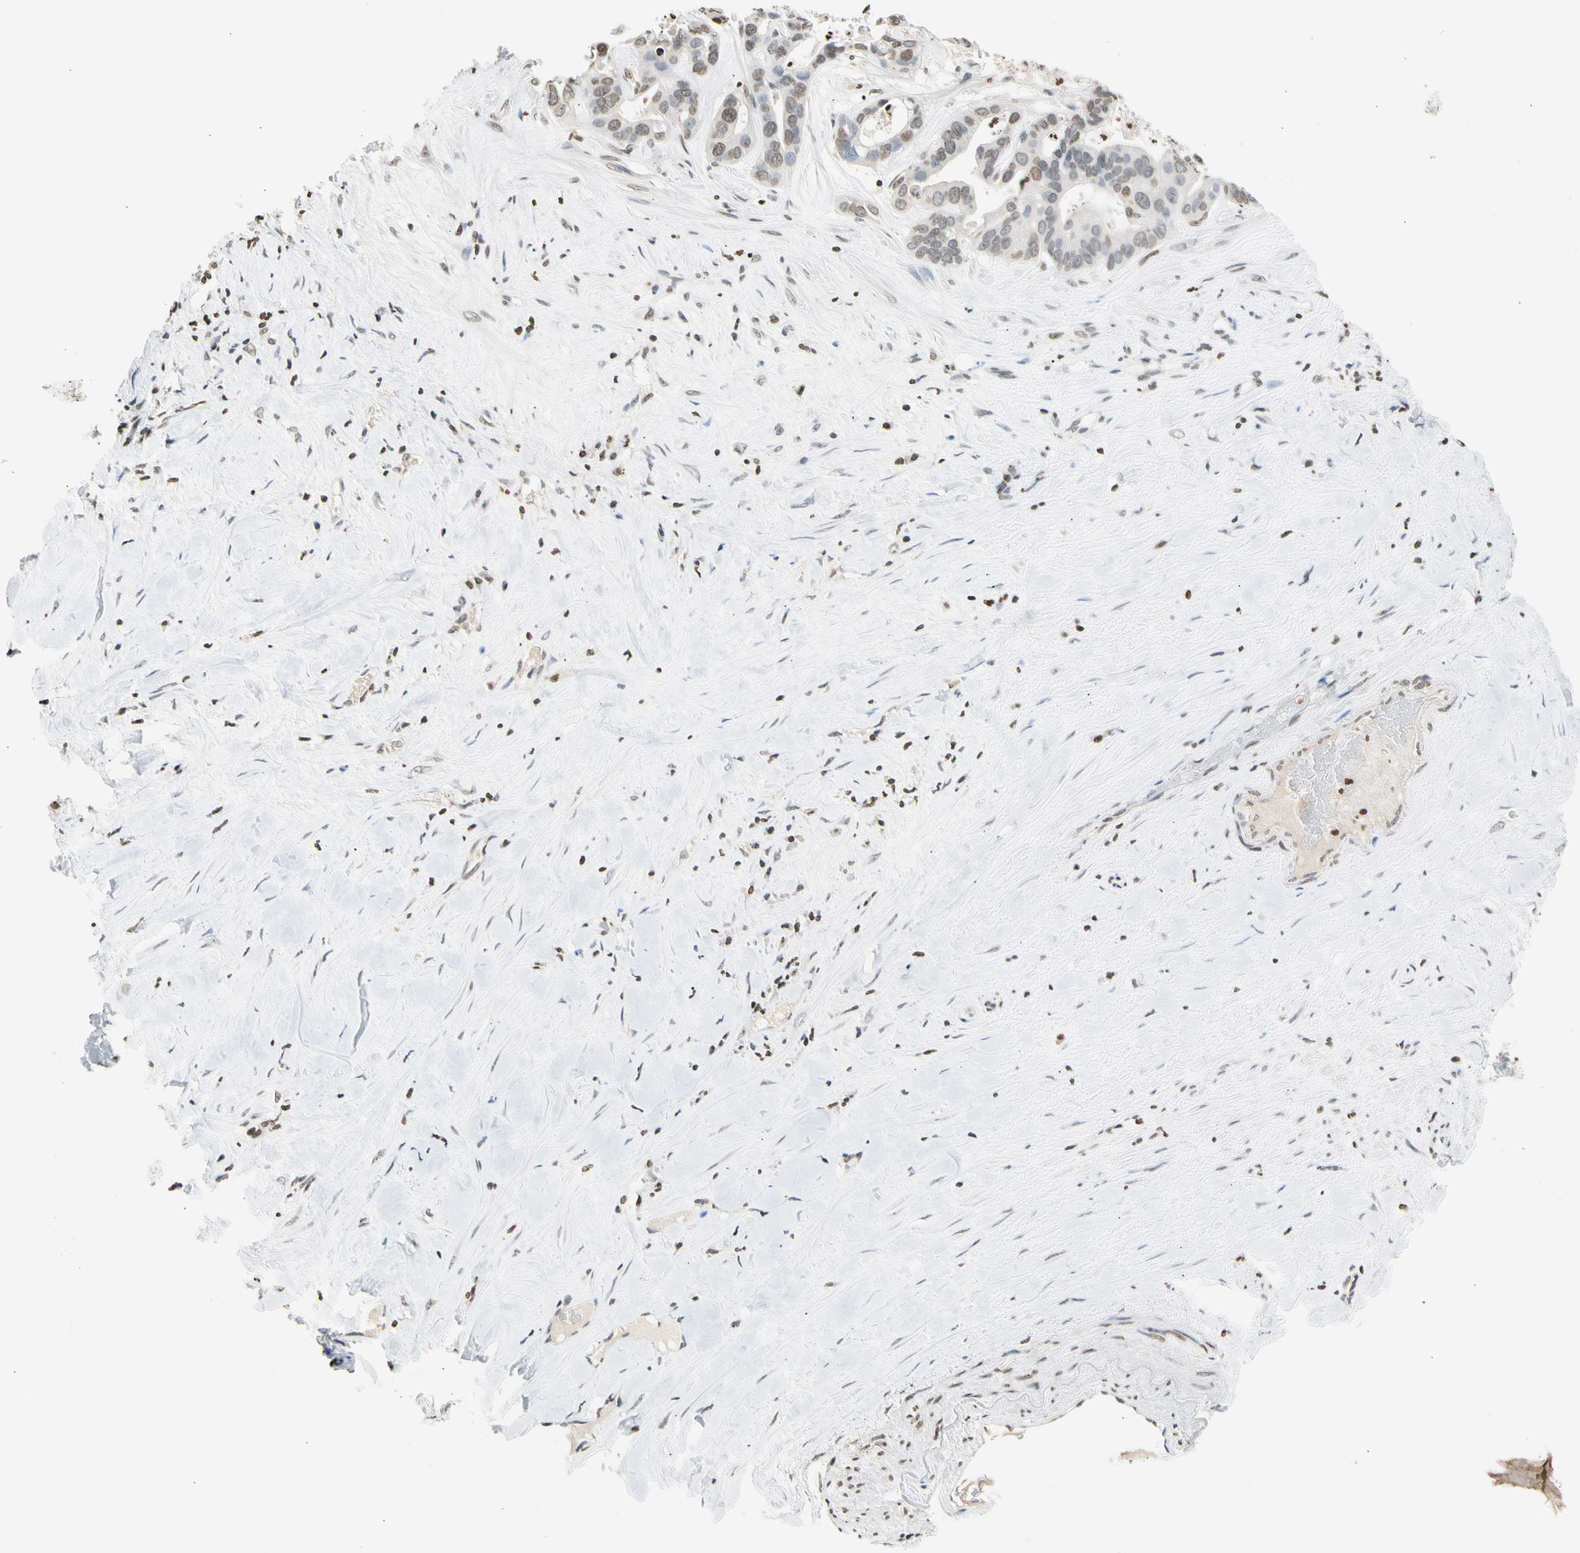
{"staining": {"intensity": "weak", "quantity": "25%-75%", "location": "nuclear"}, "tissue": "liver cancer", "cell_type": "Tumor cells", "image_type": "cancer", "snomed": [{"axis": "morphology", "description": "Cholangiocarcinoma"}, {"axis": "topography", "description": "Liver"}], "caption": "Liver cancer stained with a protein marker displays weak staining in tumor cells.", "gene": "GPX4", "patient": {"sex": "female", "age": 65}}